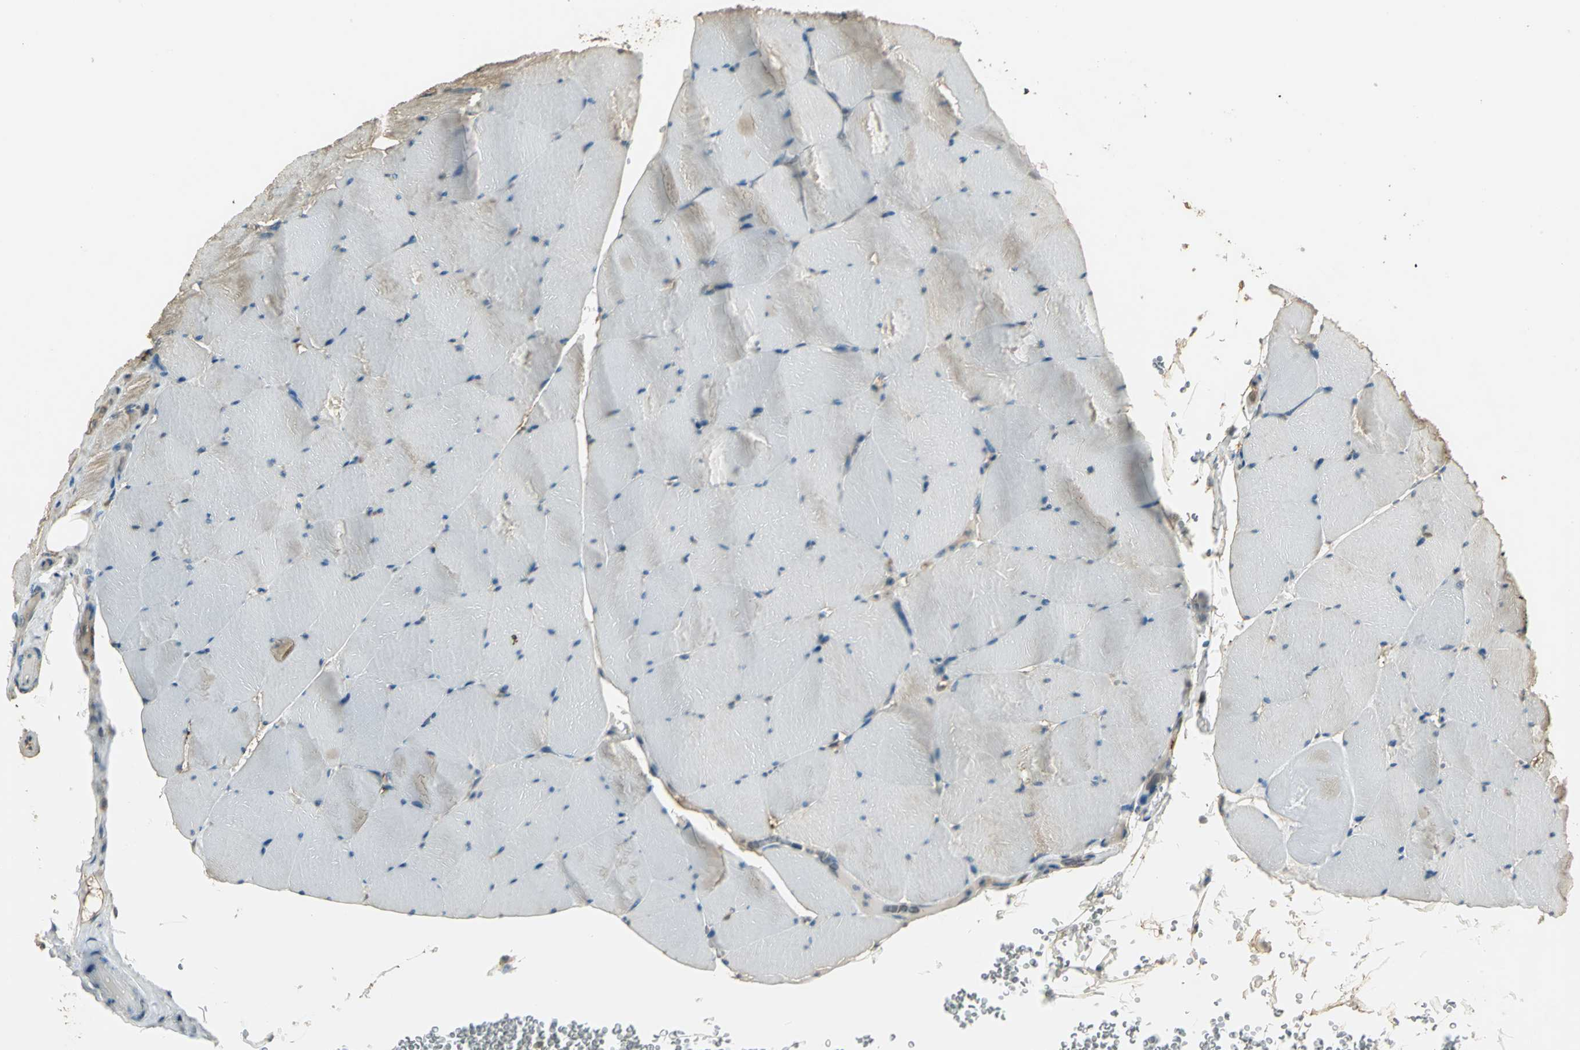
{"staining": {"intensity": "moderate", "quantity": "25%-75%", "location": "cytoplasmic/membranous"}, "tissue": "skeletal muscle", "cell_type": "Myocytes", "image_type": "normal", "snomed": [{"axis": "morphology", "description": "Normal tissue, NOS"}, {"axis": "topography", "description": "Skeletal muscle"}], "caption": "Skeletal muscle stained for a protein shows moderate cytoplasmic/membranous positivity in myocytes. The protein is shown in brown color, while the nuclei are stained blue.", "gene": "PARK7", "patient": {"sex": "male", "age": 62}}